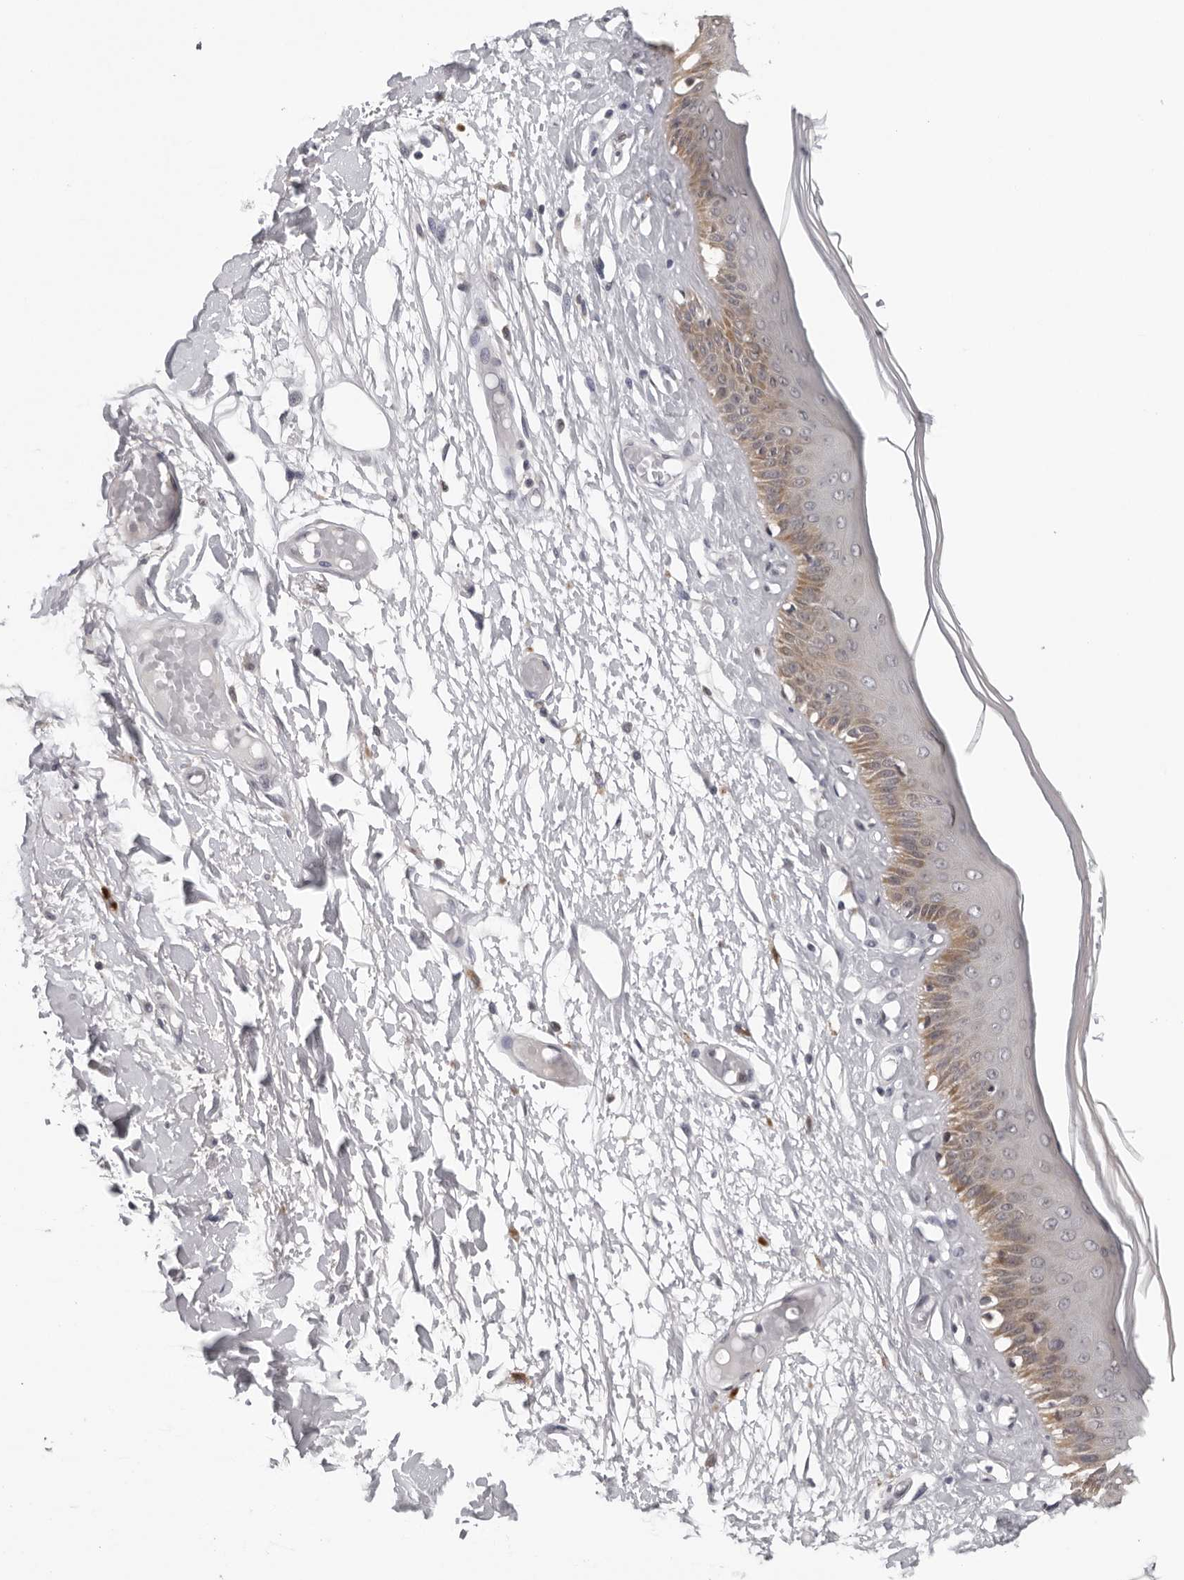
{"staining": {"intensity": "moderate", "quantity": "25%-75%", "location": "cytoplasmic/membranous"}, "tissue": "skin", "cell_type": "Epidermal cells", "image_type": "normal", "snomed": [{"axis": "morphology", "description": "Normal tissue, NOS"}, {"axis": "topography", "description": "Vulva"}], "caption": "The histopathology image displays staining of unremarkable skin, revealing moderate cytoplasmic/membranous protein expression (brown color) within epidermal cells.", "gene": "CPT2", "patient": {"sex": "female", "age": 73}}